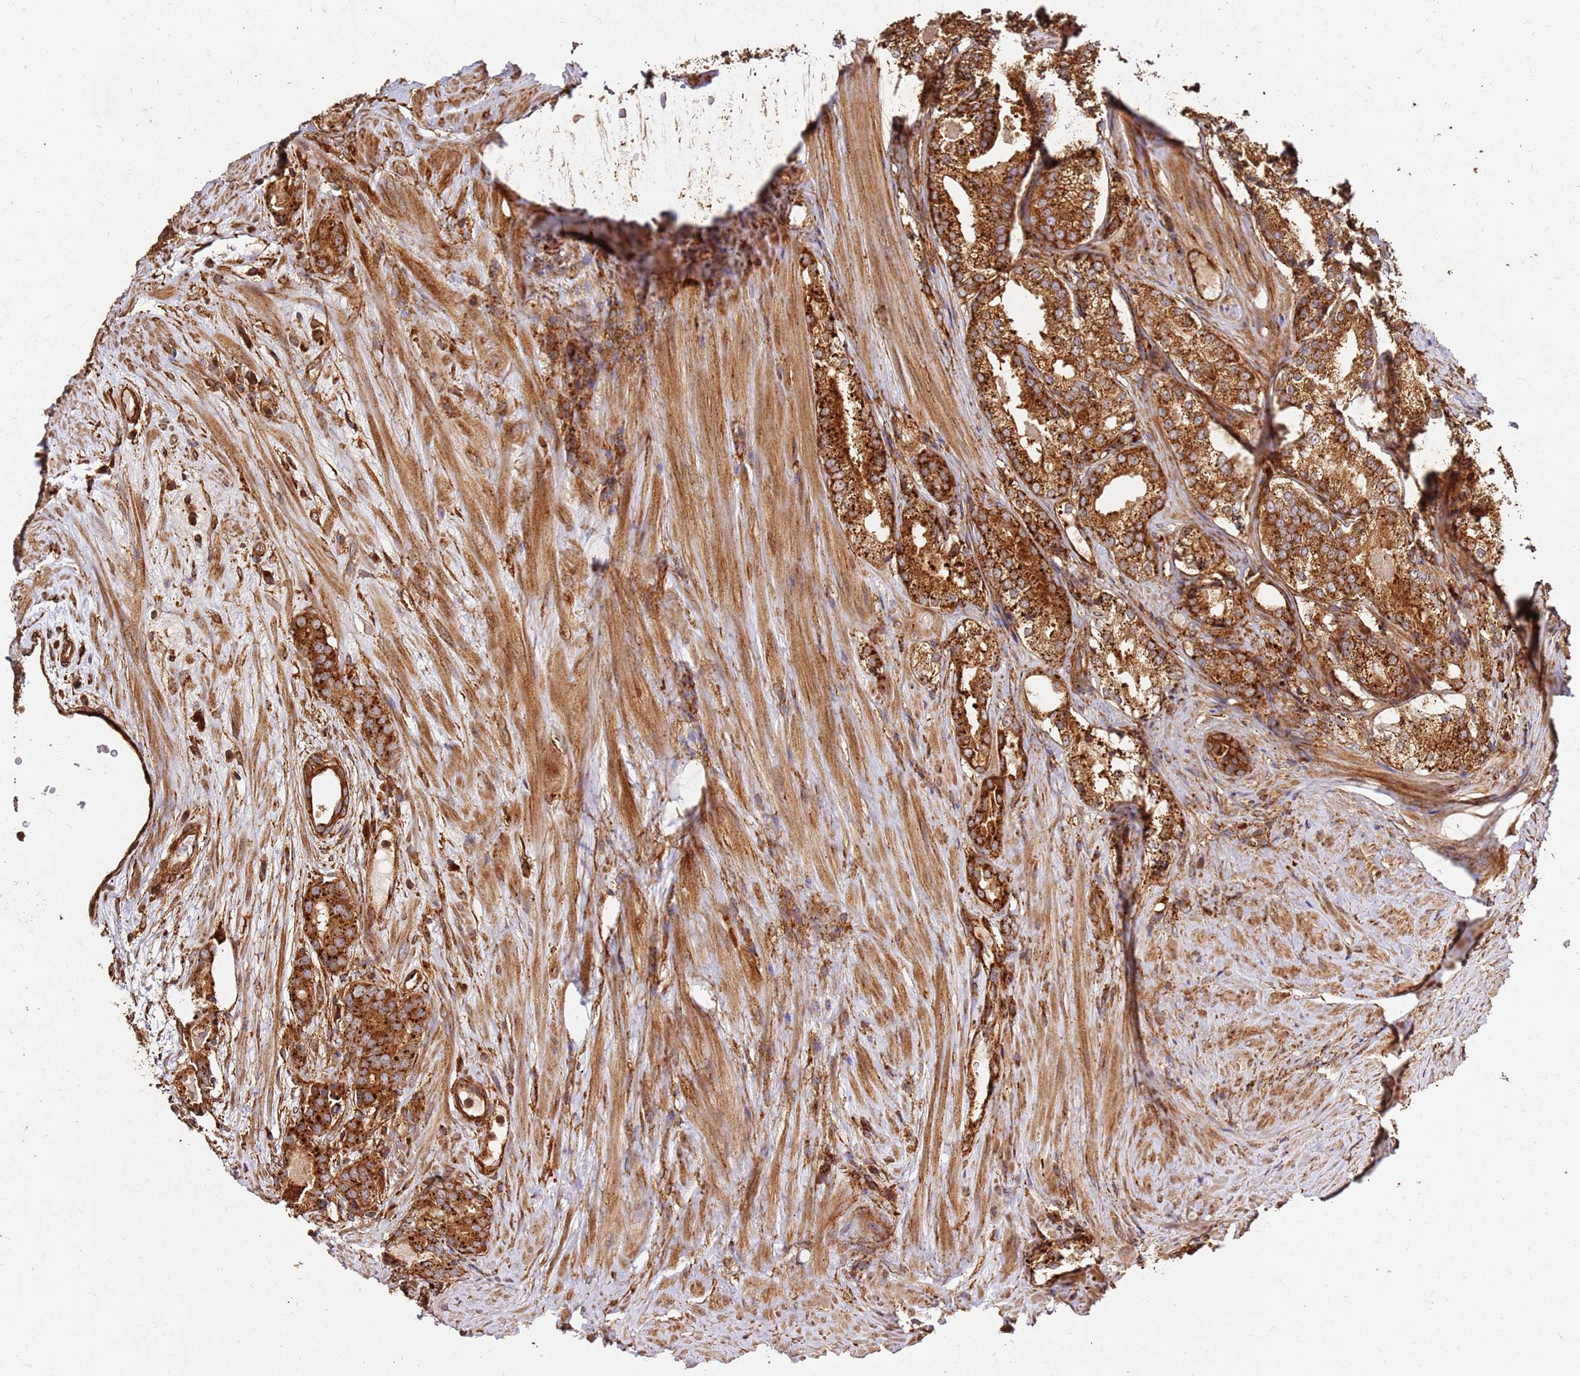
{"staining": {"intensity": "strong", "quantity": ">75%", "location": "cytoplasmic/membranous"}, "tissue": "prostate cancer", "cell_type": "Tumor cells", "image_type": "cancer", "snomed": [{"axis": "morphology", "description": "Adenocarcinoma, Low grade"}, {"axis": "topography", "description": "Prostate"}], "caption": "Immunohistochemical staining of prostate adenocarcinoma (low-grade) exhibits high levels of strong cytoplasmic/membranous protein positivity in about >75% of tumor cells.", "gene": "DVL3", "patient": {"sex": "male", "age": 68}}